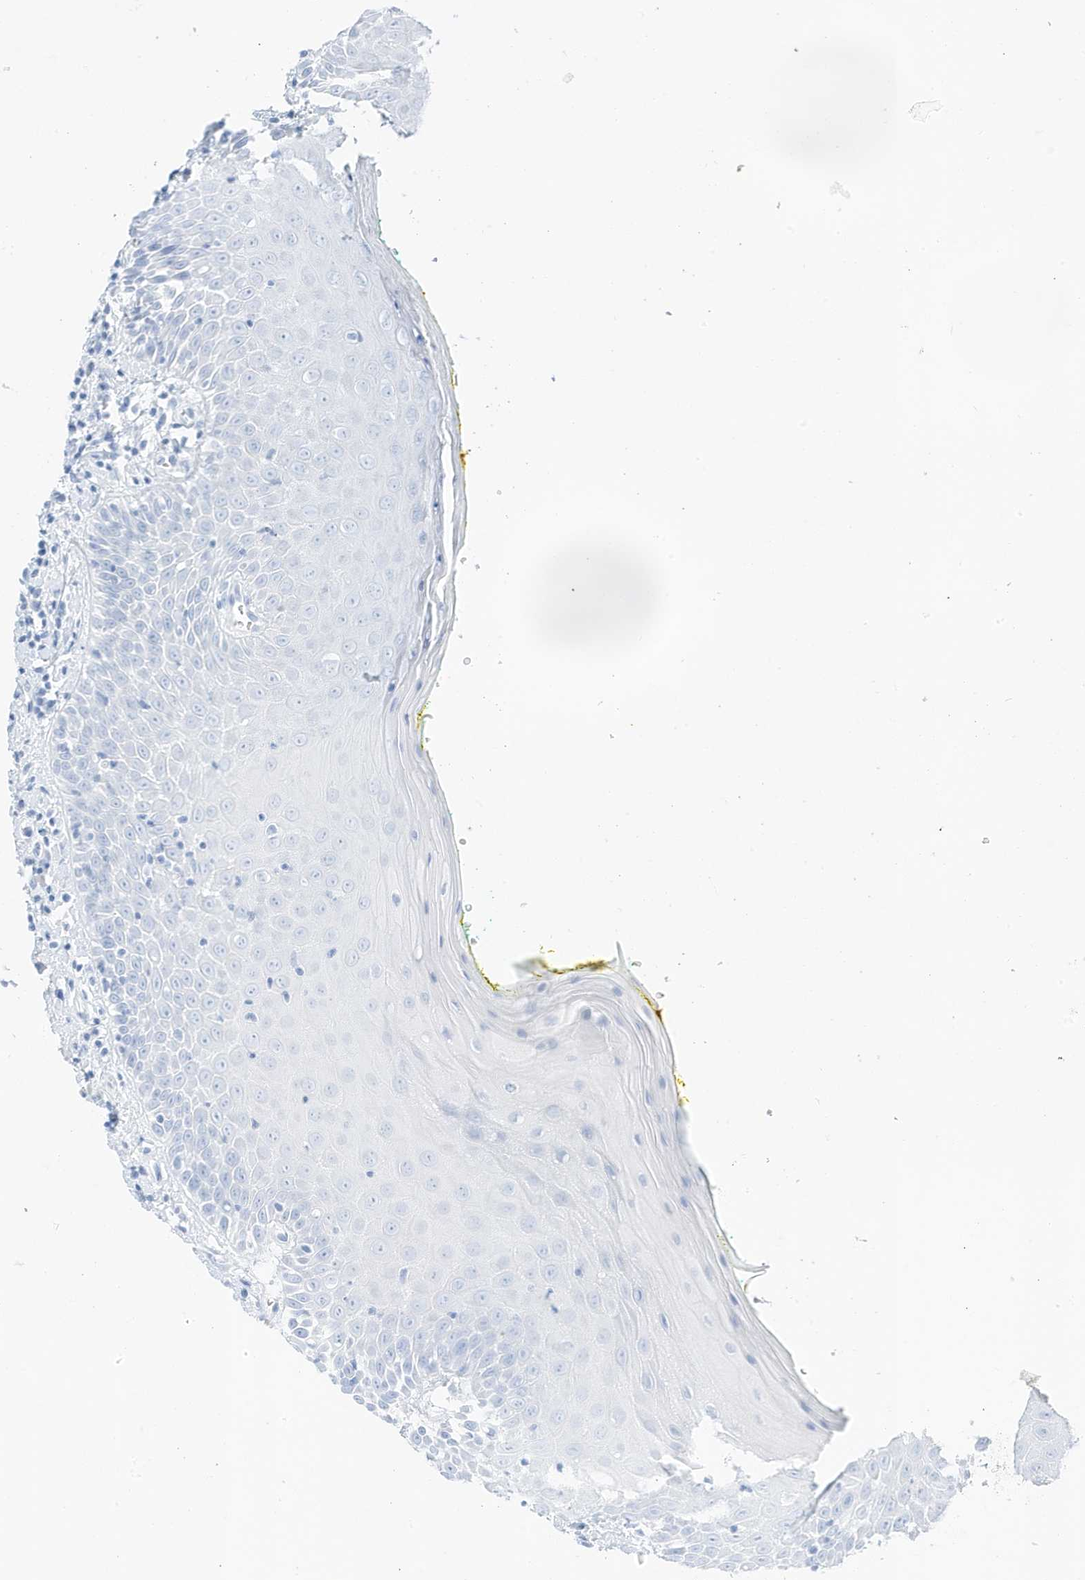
{"staining": {"intensity": "negative", "quantity": "none", "location": "none"}, "tissue": "oral mucosa", "cell_type": "Squamous epithelial cells", "image_type": "normal", "snomed": [{"axis": "morphology", "description": "Normal tissue, NOS"}, {"axis": "morphology", "description": "Squamous cell carcinoma, NOS"}, {"axis": "topography", "description": "Oral tissue"}, {"axis": "topography", "description": "Head-Neck"}], "caption": "A high-resolution photomicrograph shows IHC staining of normal oral mucosa, which demonstrates no significant expression in squamous epithelial cells.", "gene": "SLC22A13", "patient": {"sex": "female", "age": 70}}